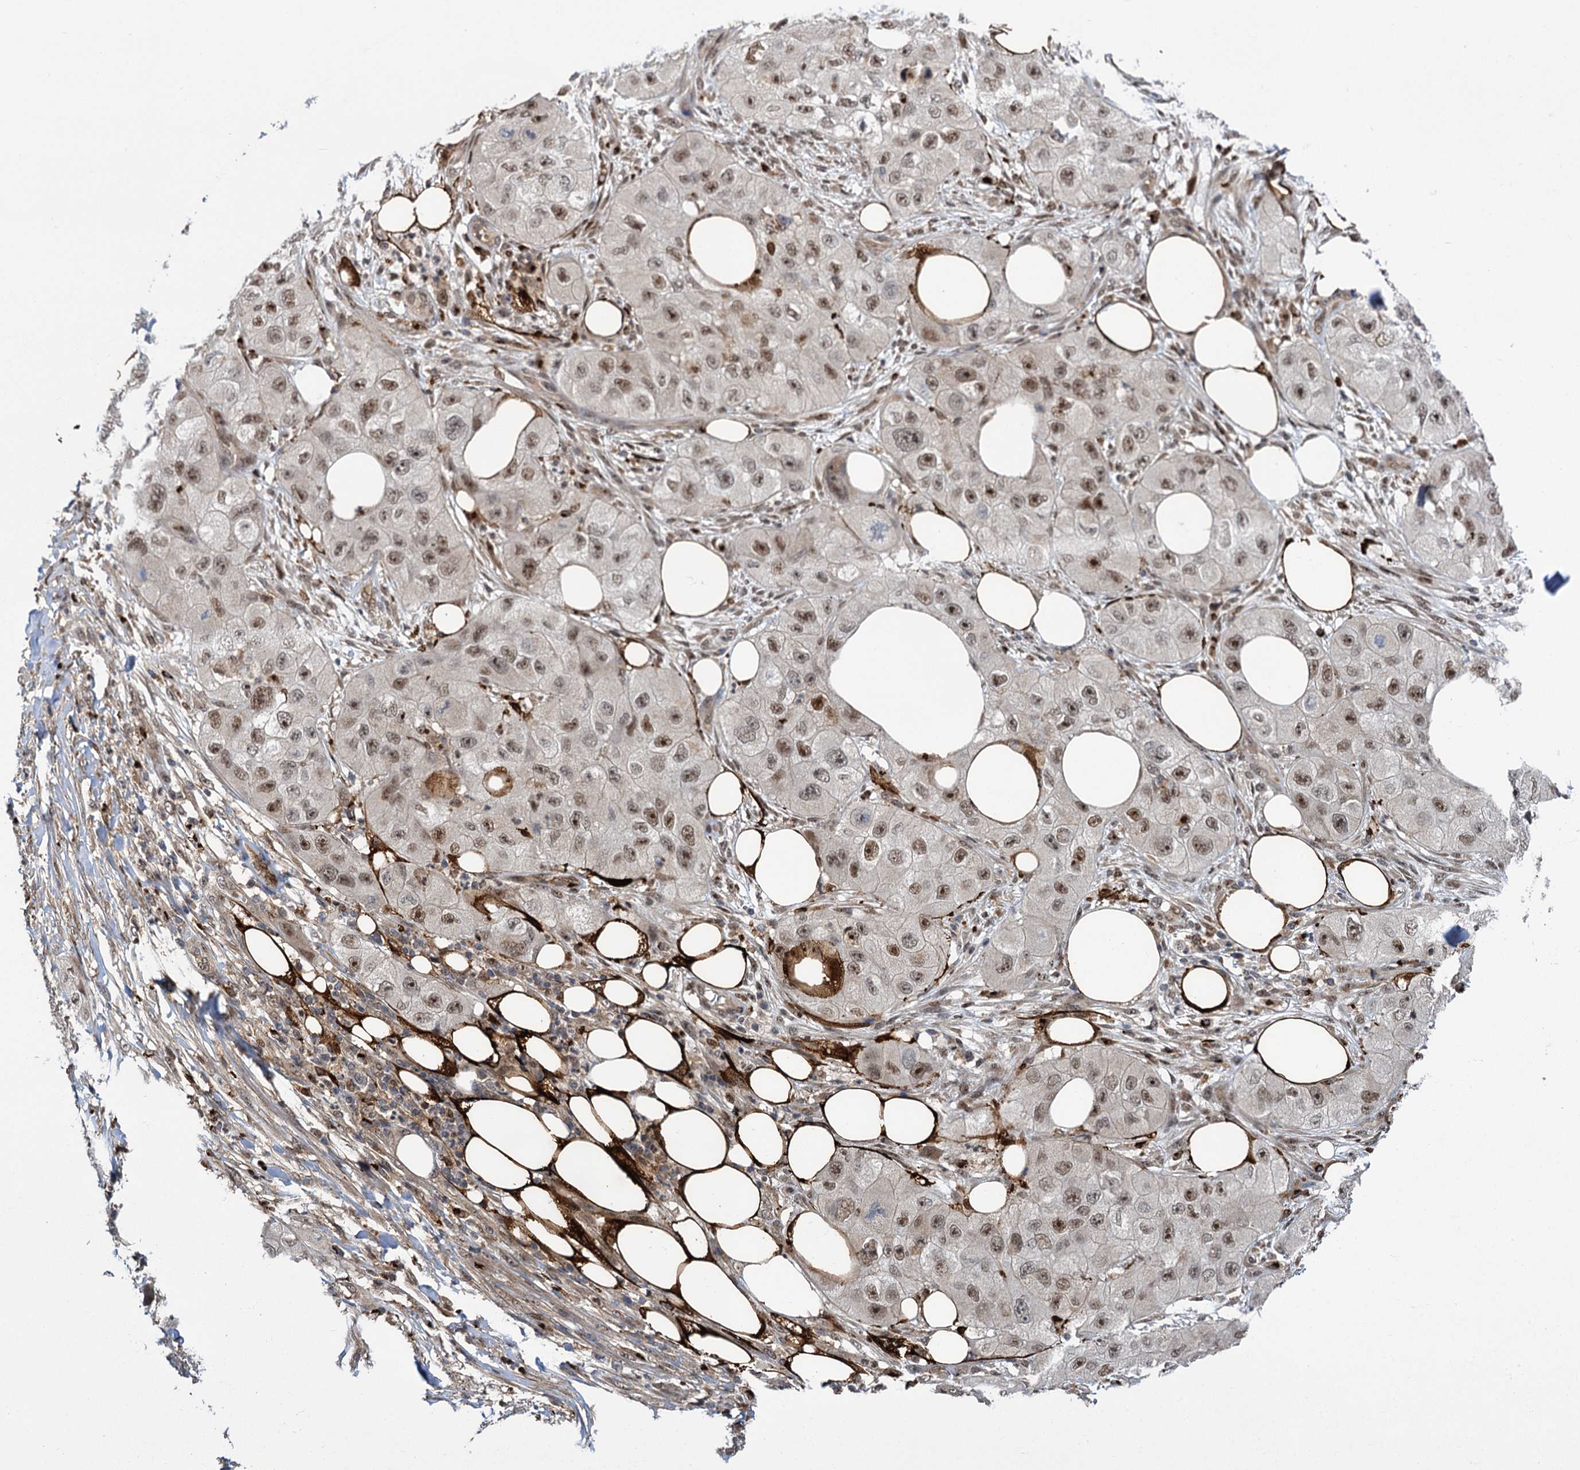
{"staining": {"intensity": "moderate", "quantity": ">75%", "location": "nuclear"}, "tissue": "skin cancer", "cell_type": "Tumor cells", "image_type": "cancer", "snomed": [{"axis": "morphology", "description": "Squamous cell carcinoma, NOS"}, {"axis": "topography", "description": "Skin"}, {"axis": "topography", "description": "Subcutis"}], "caption": "Immunohistochemical staining of skin cancer (squamous cell carcinoma) exhibits medium levels of moderate nuclear expression in approximately >75% of tumor cells.", "gene": "GAL3ST4", "patient": {"sex": "male", "age": 73}}